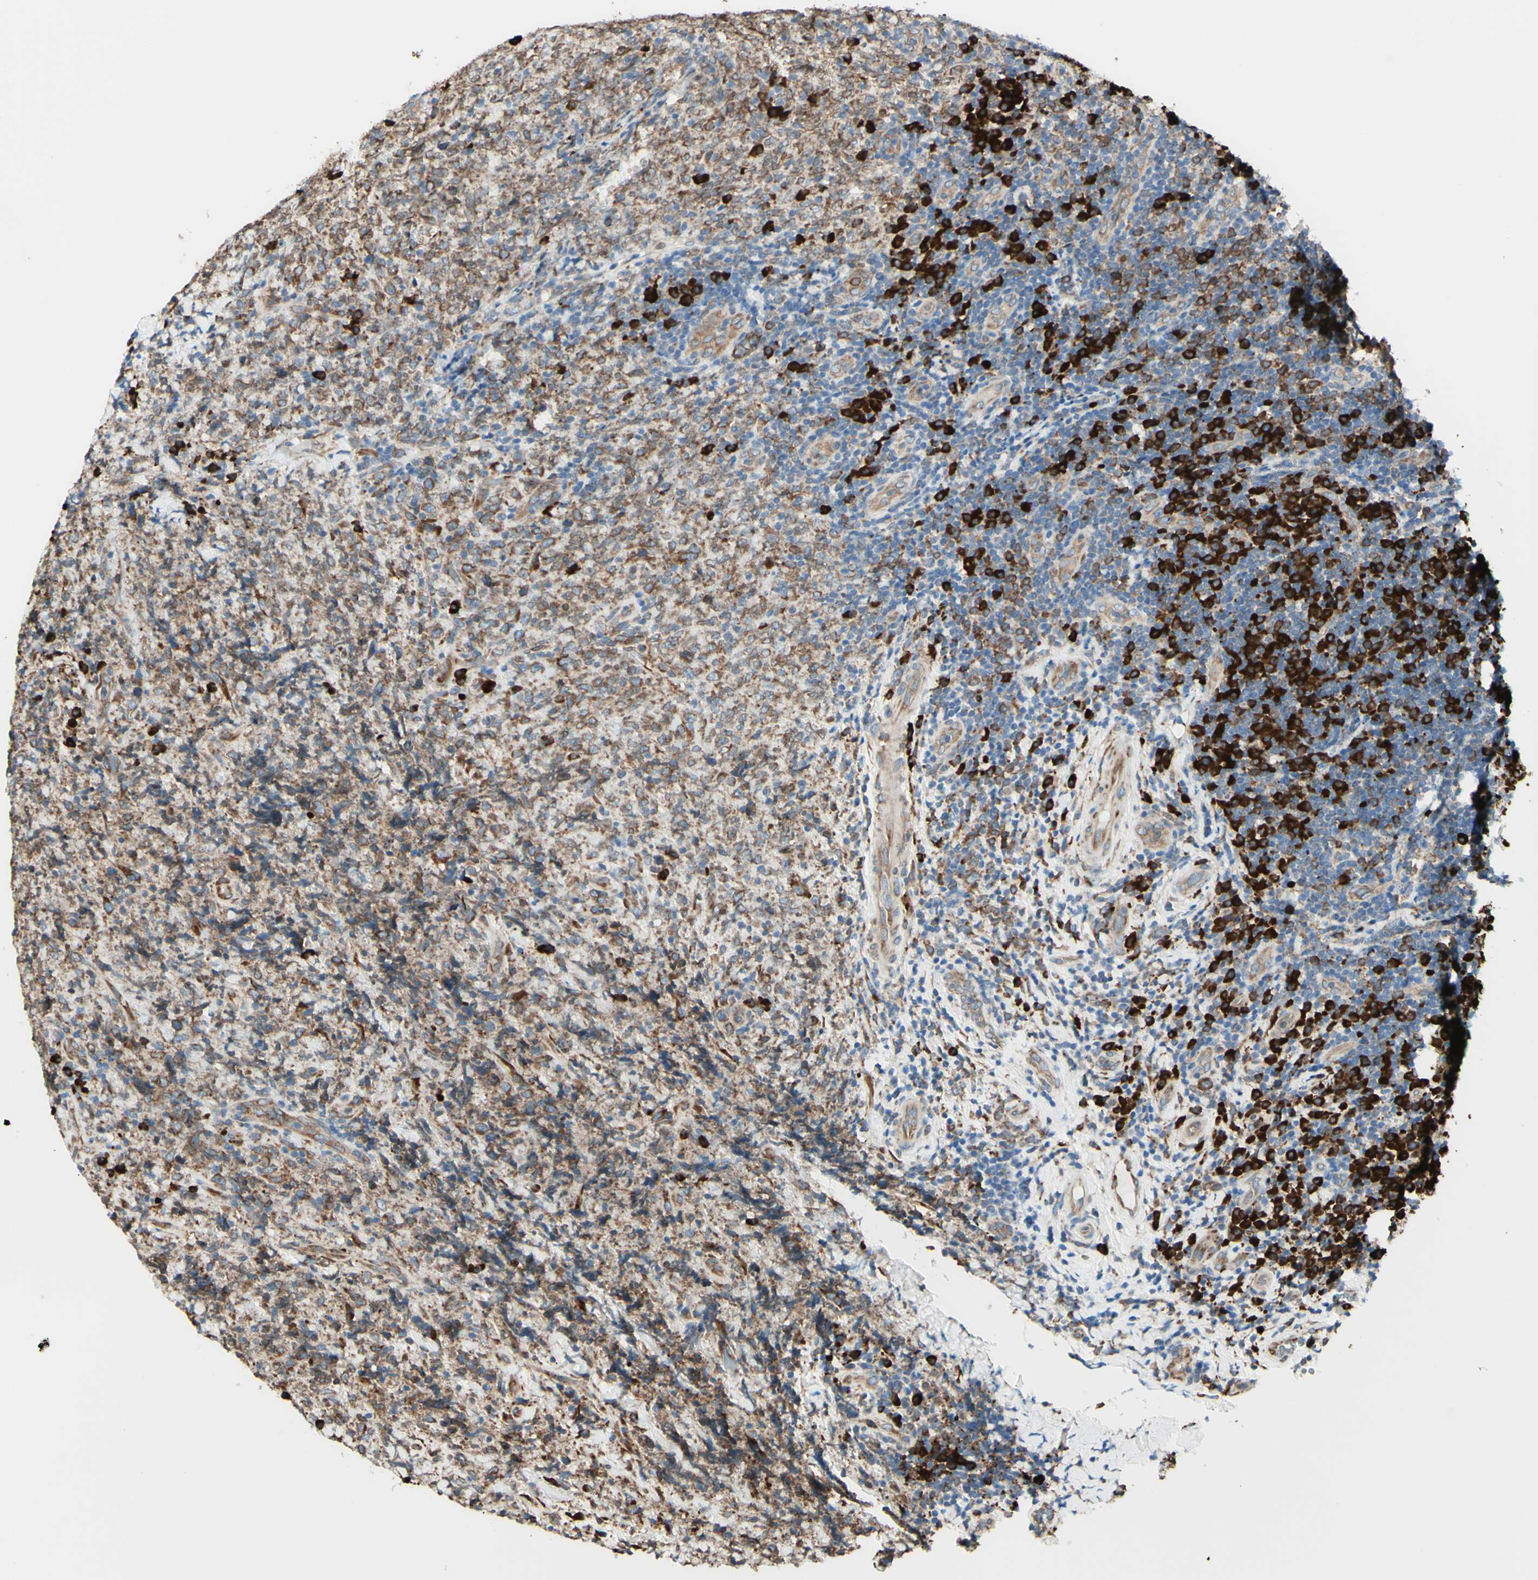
{"staining": {"intensity": "moderate", "quantity": ">75%", "location": "cytoplasmic/membranous"}, "tissue": "lymphoma", "cell_type": "Tumor cells", "image_type": "cancer", "snomed": [{"axis": "morphology", "description": "Malignant lymphoma, non-Hodgkin's type, High grade"}, {"axis": "topography", "description": "Tonsil"}], "caption": "Immunohistochemistry (IHC) histopathology image of neoplastic tissue: human lymphoma stained using immunohistochemistry (IHC) displays medium levels of moderate protein expression localized specifically in the cytoplasmic/membranous of tumor cells, appearing as a cytoplasmic/membranous brown color.", "gene": "DNAJB11", "patient": {"sex": "female", "age": 36}}